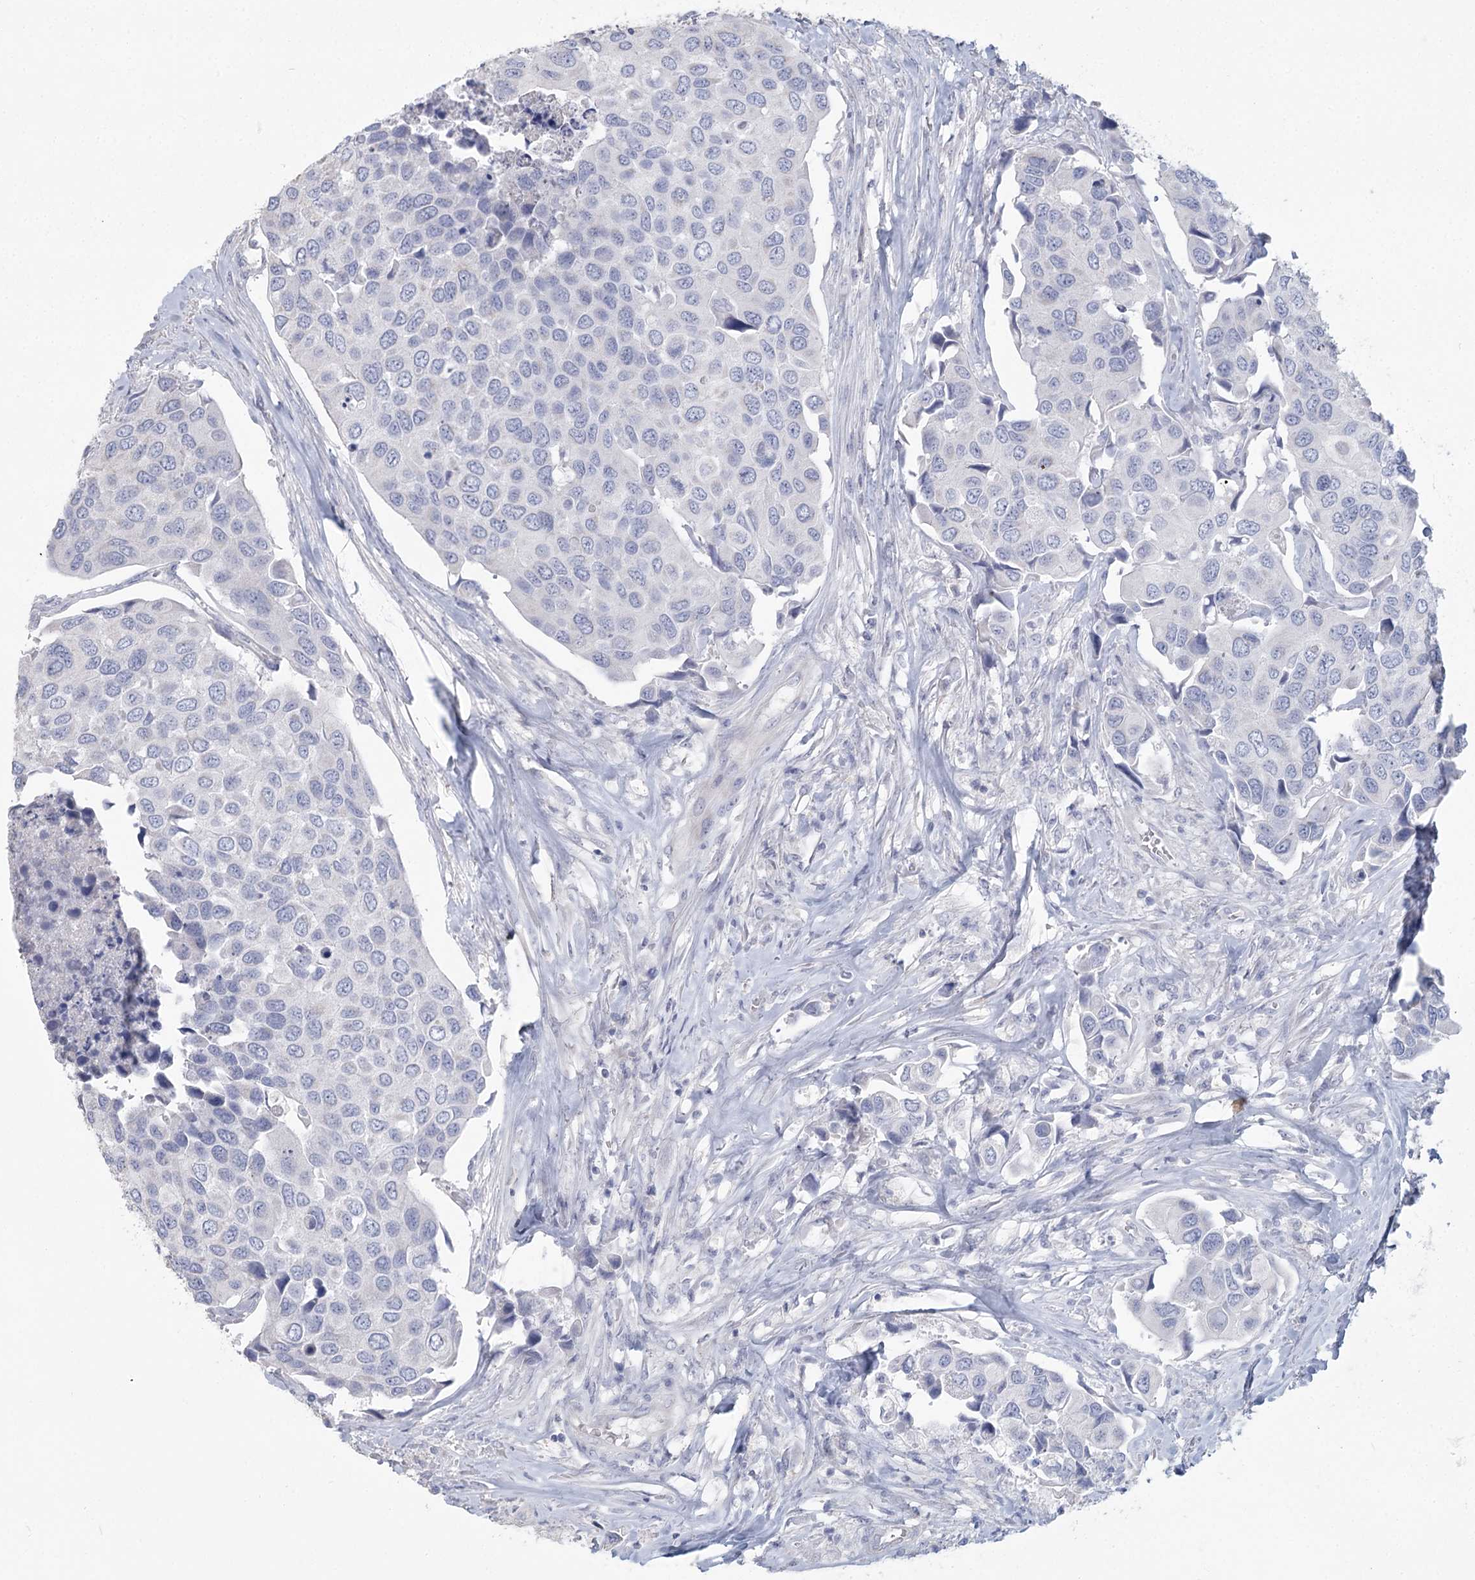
{"staining": {"intensity": "negative", "quantity": "none", "location": "none"}, "tissue": "urothelial cancer", "cell_type": "Tumor cells", "image_type": "cancer", "snomed": [{"axis": "morphology", "description": "Urothelial carcinoma, High grade"}, {"axis": "topography", "description": "Urinary bladder"}], "caption": "DAB (3,3'-diaminobenzidine) immunohistochemical staining of urothelial carcinoma (high-grade) shows no significant positivity in tumor cells. (DAB (3,3'-diaminobenzidine) IHC with hematoxylin counter stain).", "gene": "CNTLN", "patient": {"sex": "male", "age": 74}}